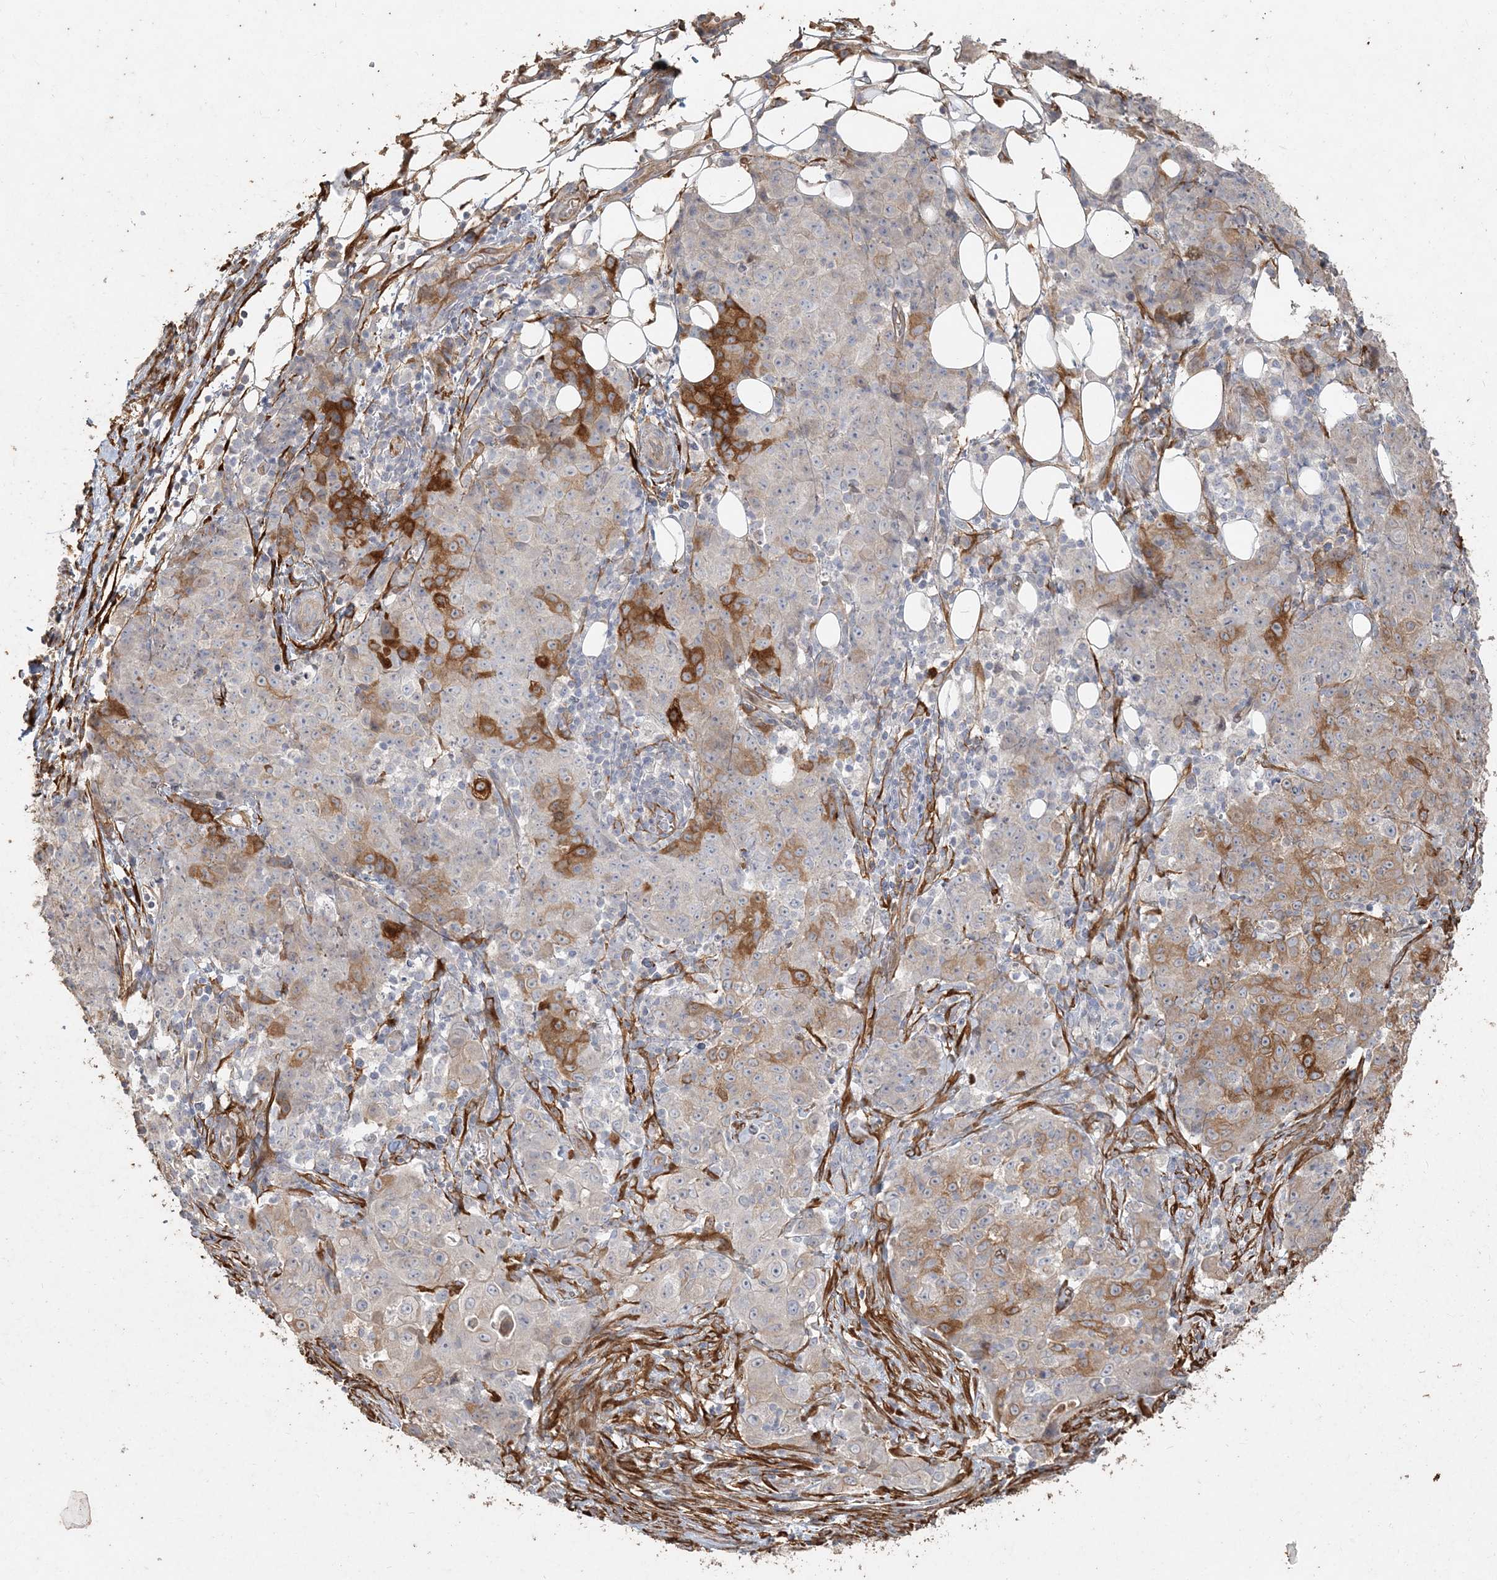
{"staining": {"intensity": "moderate", "quantity": "<25%", "location": "cytoplasmic/membranous"}, "tissue": "ovarian cancer", "cell_type": "Tumor cells", "image_type": "cancer", "snomed": [{"axis": "morphology", "description": "Carcinoma, endometroid"}, {"axis": "topography", "description": "Ovary"}], "caption": "DAB (3,3'-diaminobenzidine) immunohistochemical staining of human ovarian endometroid carcinoma reveals moderate cytoplasmic/membranous protein expression in approximately <25% of tumor cells.", "gene": "RNF145", "patient": {"sex": "female", "age": 42}}